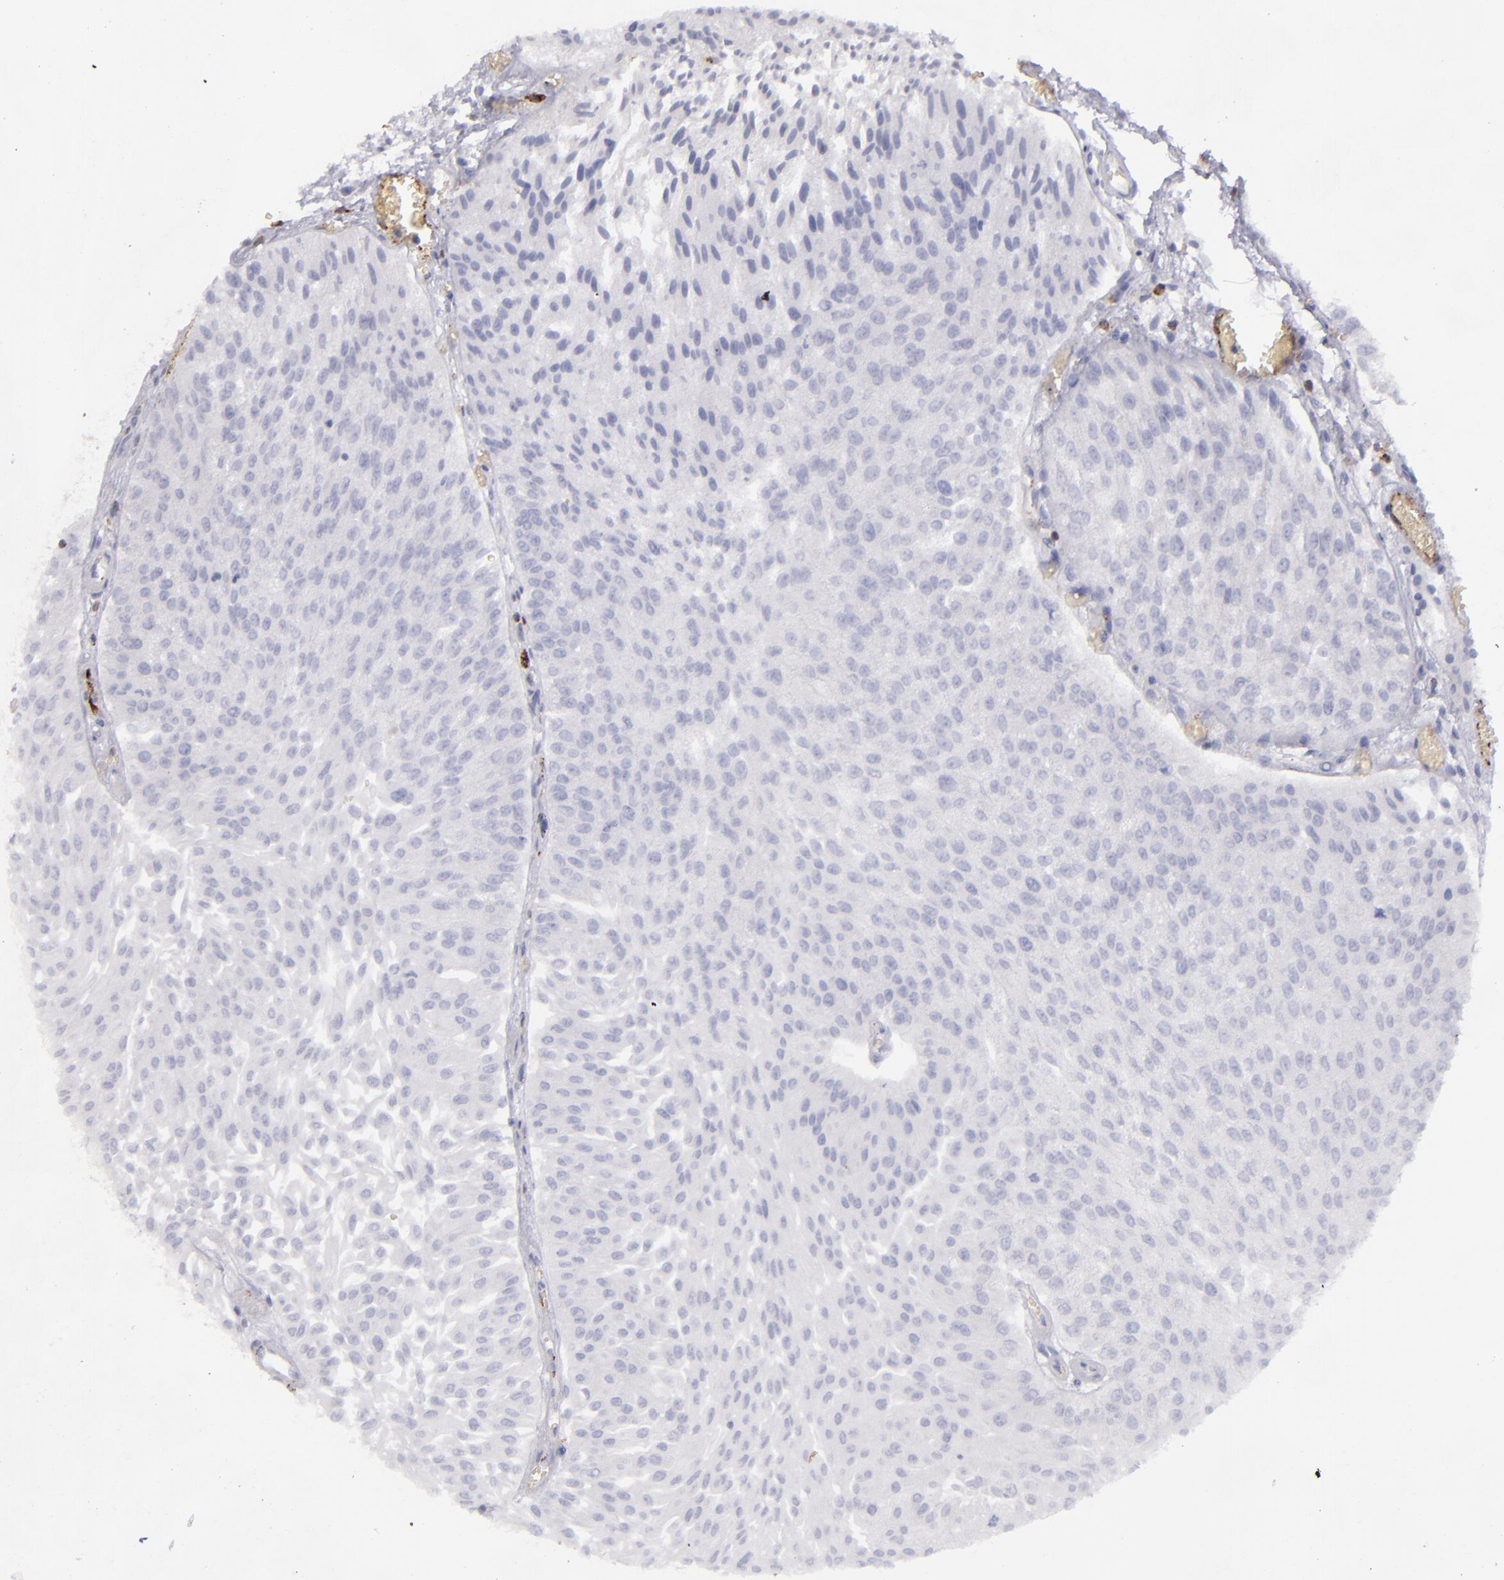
{"staining": {"intensity": "negative", "quantity": "none", "location": "none"}, "tissue": "urothelial cancer", "cell_type": "Tumor cells", "image_type": "cancer", "snomed": [{"axis": "morphology", "description": "Urothelial carcinoma, Low grade"}, {"axis": "topography", "description": "Urinary bladder"}], "caption": "This is a histopathology image of immunohistochemistry (IHC) staining of urothelial cancer, which shows no positivity in tumor cells.", "gene": "CD27", "patient": {"sex": "male", "age": 86}}